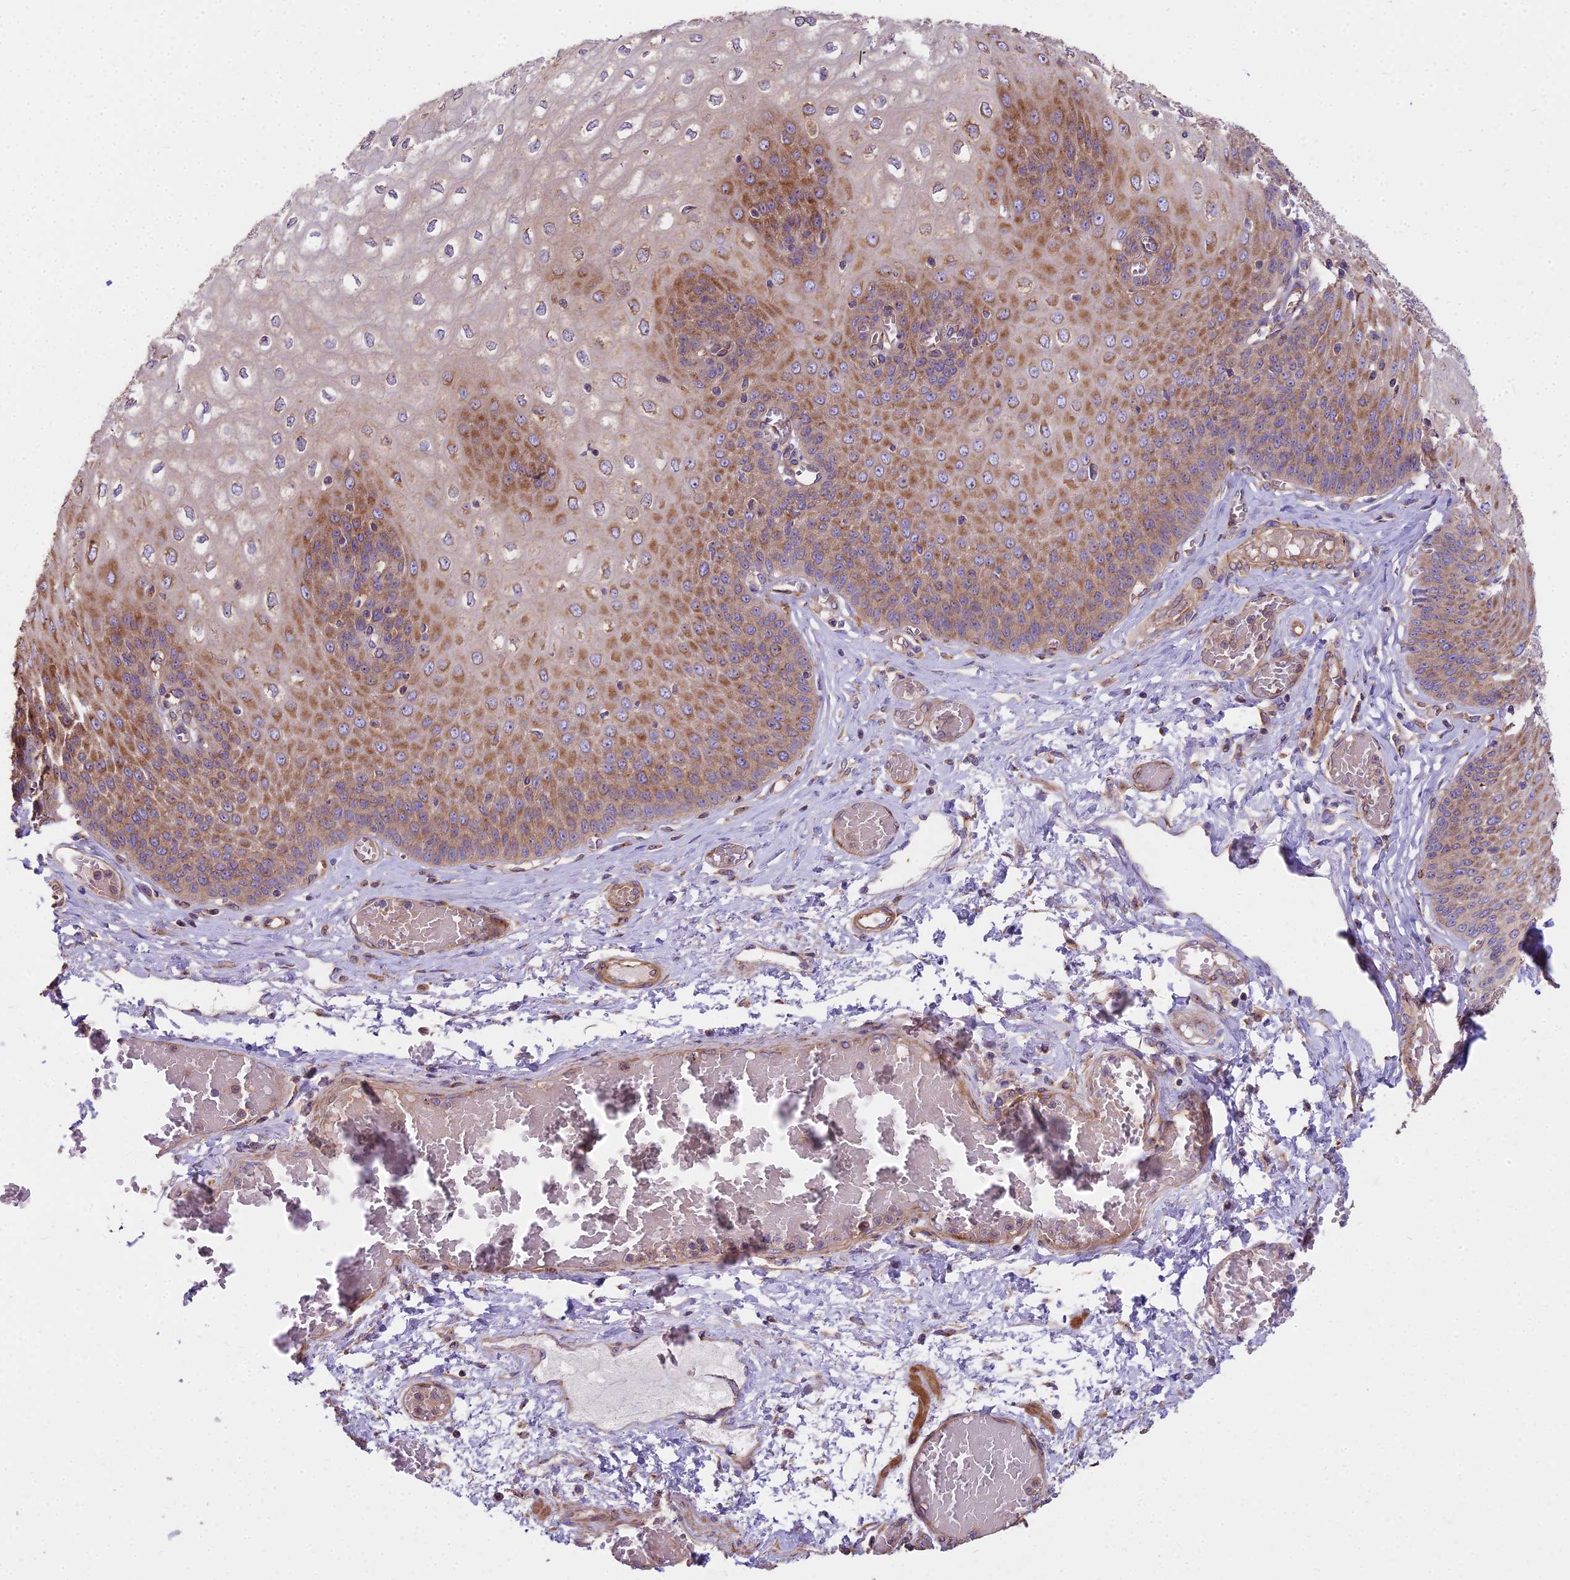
{"staining": {"intensity": "moderate", "quantity": ">75%", "location": "cytoplasmic/membranous"}, "tissue": "esophagus", "cell_type": "Squamous epithelial cells", "image_type": "normal", "snomed": [{"axis": "morphology", "description": "Normal tissue, NOS"}, {"axis": "topography", "description": "Esophagus"}], "caption": "Moderate cytoplasmic/membranous expression is present in about >75% of squamous epithelial cells in unremarkable esophagus. The protein of interest is shown in brown color, while the nuclei are stained blue.", "gene": "DCTN3", "patient": {"sex": "male", "age": 60}}